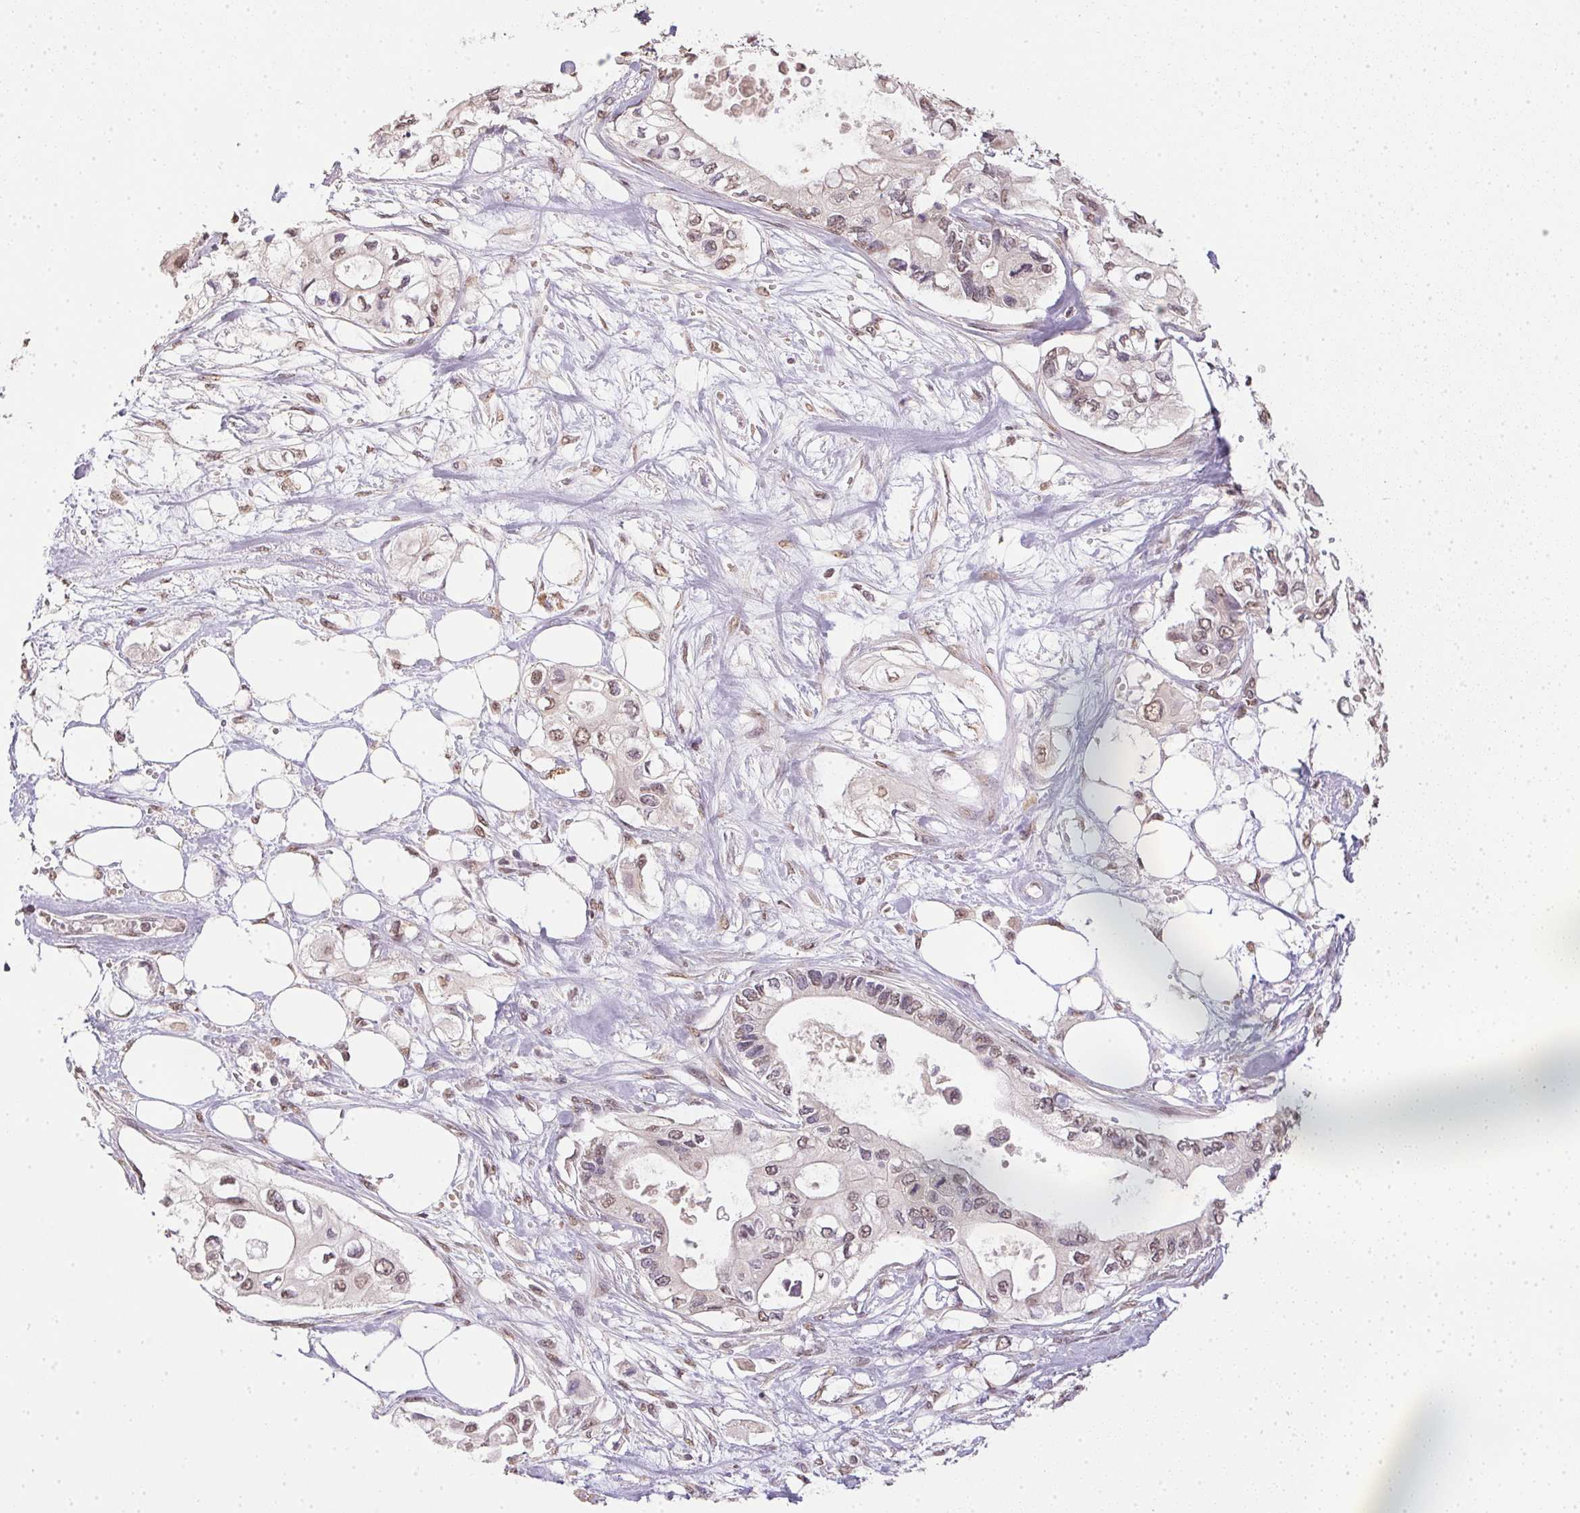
{"staining": {"intensity": "weak", "quantity": "25%-75%", "location": "nuclear"}, "tissue": "pancreatic cancer", "cell_type": "Tumor cells", "image_type": "cancer", "snomed": [{"axis": "morphology", "description": "Adenocarcinoma, NOS"}, {"axis": "topography", "description": "Pancreas"}], "caption": "The micrograph shows staining of pancreatic cancer (adenocarcinoma), revealing weak nuclear protein positivity (brown color) within tumor cells.", "gene": "PPP4R4", "patient": {"sex": "female", "age": 63}}